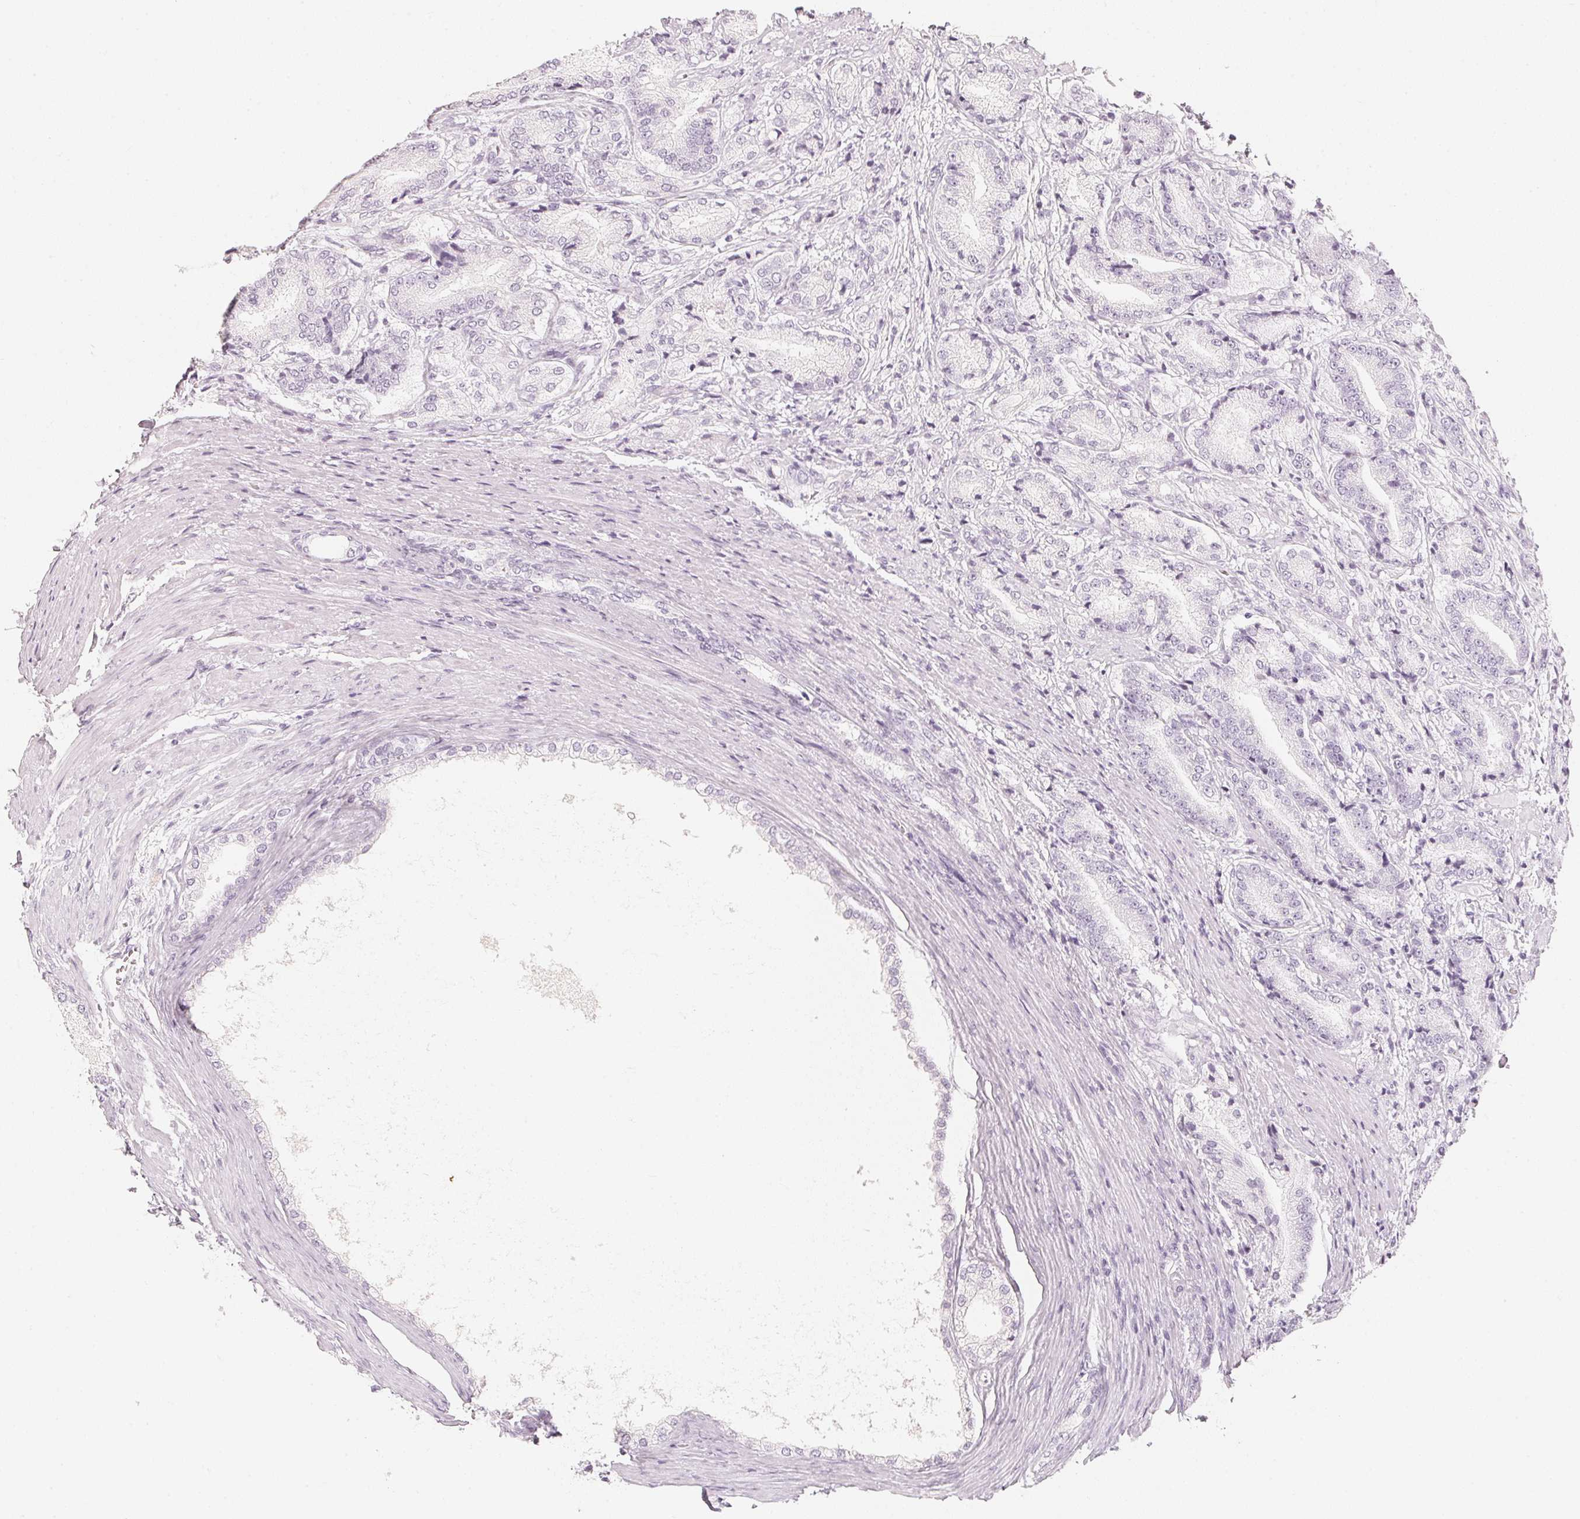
{"staining": {"intensity": "negative", "quantity": "none", "location": "none"}, "tissue": "prostate cancer", "cell_type": "Tumor cells", "image_type": "cancer", "snomed": [{"axis": "morphology", "description": "Adenocarcinoma, High grade"}, {"axis": "topography", "description": "Prostate and seminal vesicle, NOS"}], "caption": "The histopathology image shows no significant positivity in tumor cells of prostate adenocarcinoma (high-grade).", "gene": "SLC22A8", "patient": {"sex": "male", "age": 61}}